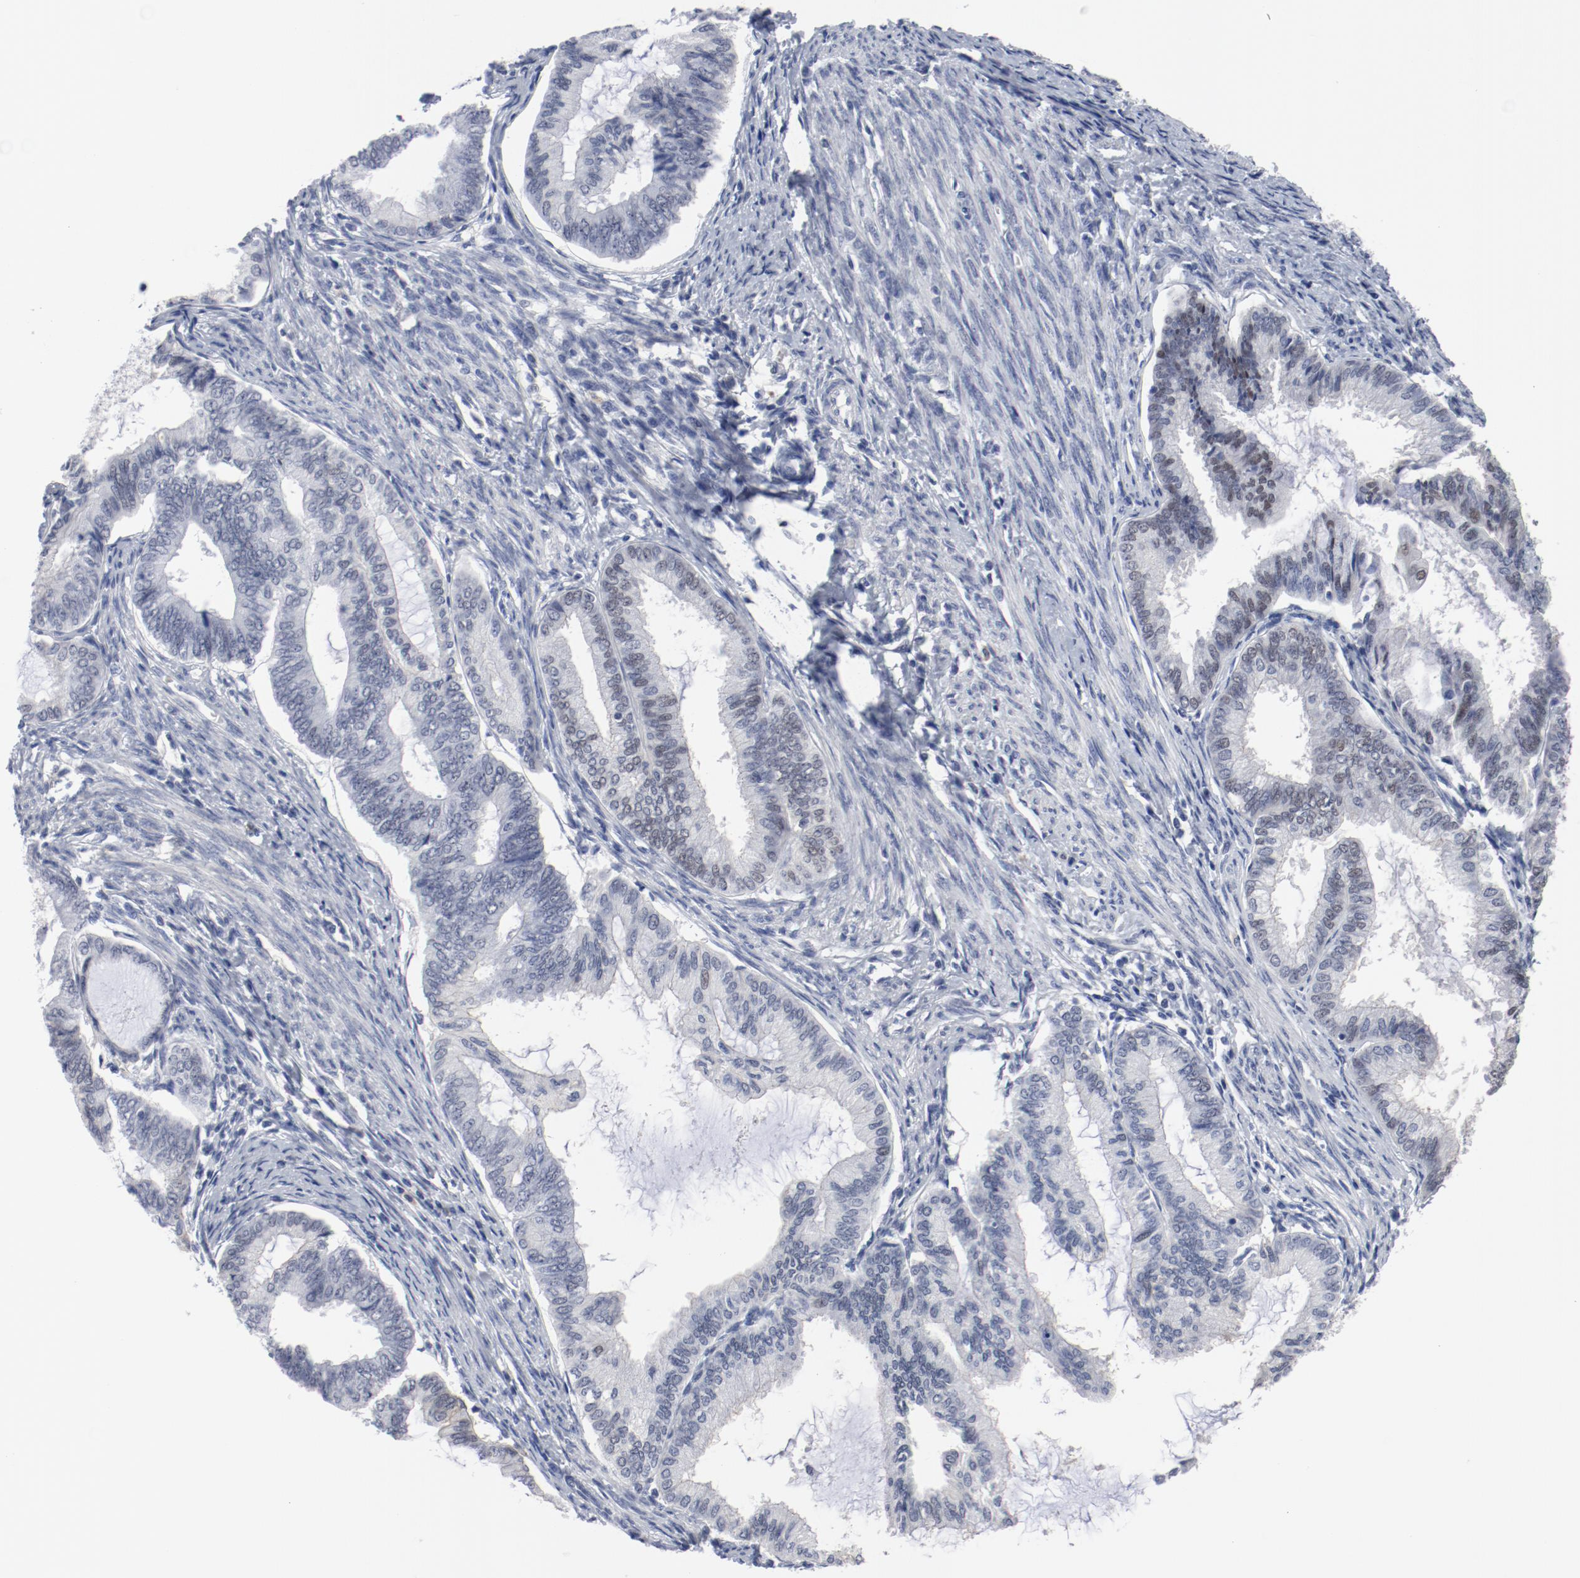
{"staining": {"intensity": "weak", "quantity": "<25%", "location": "nuclear"}, "tissue": "endometrial cancer", "cell_type": "Tumor cells", "image_type": "cancer", "snomed": [{"axis": "morphology", "description": "Adenocarcinoma, NOS"}, {"axis": "topography", "description": "Endometrium"}], "caption": "High magnification brightfield microscopy of endometrial cancer (adenocarcinoma) stained with DAB (brown) and counterstained with hematoxylin (blue): tumor cells show no significant staining.", "gene": "ANKLE2", "patient": {"sex": "female", "age": 86}}